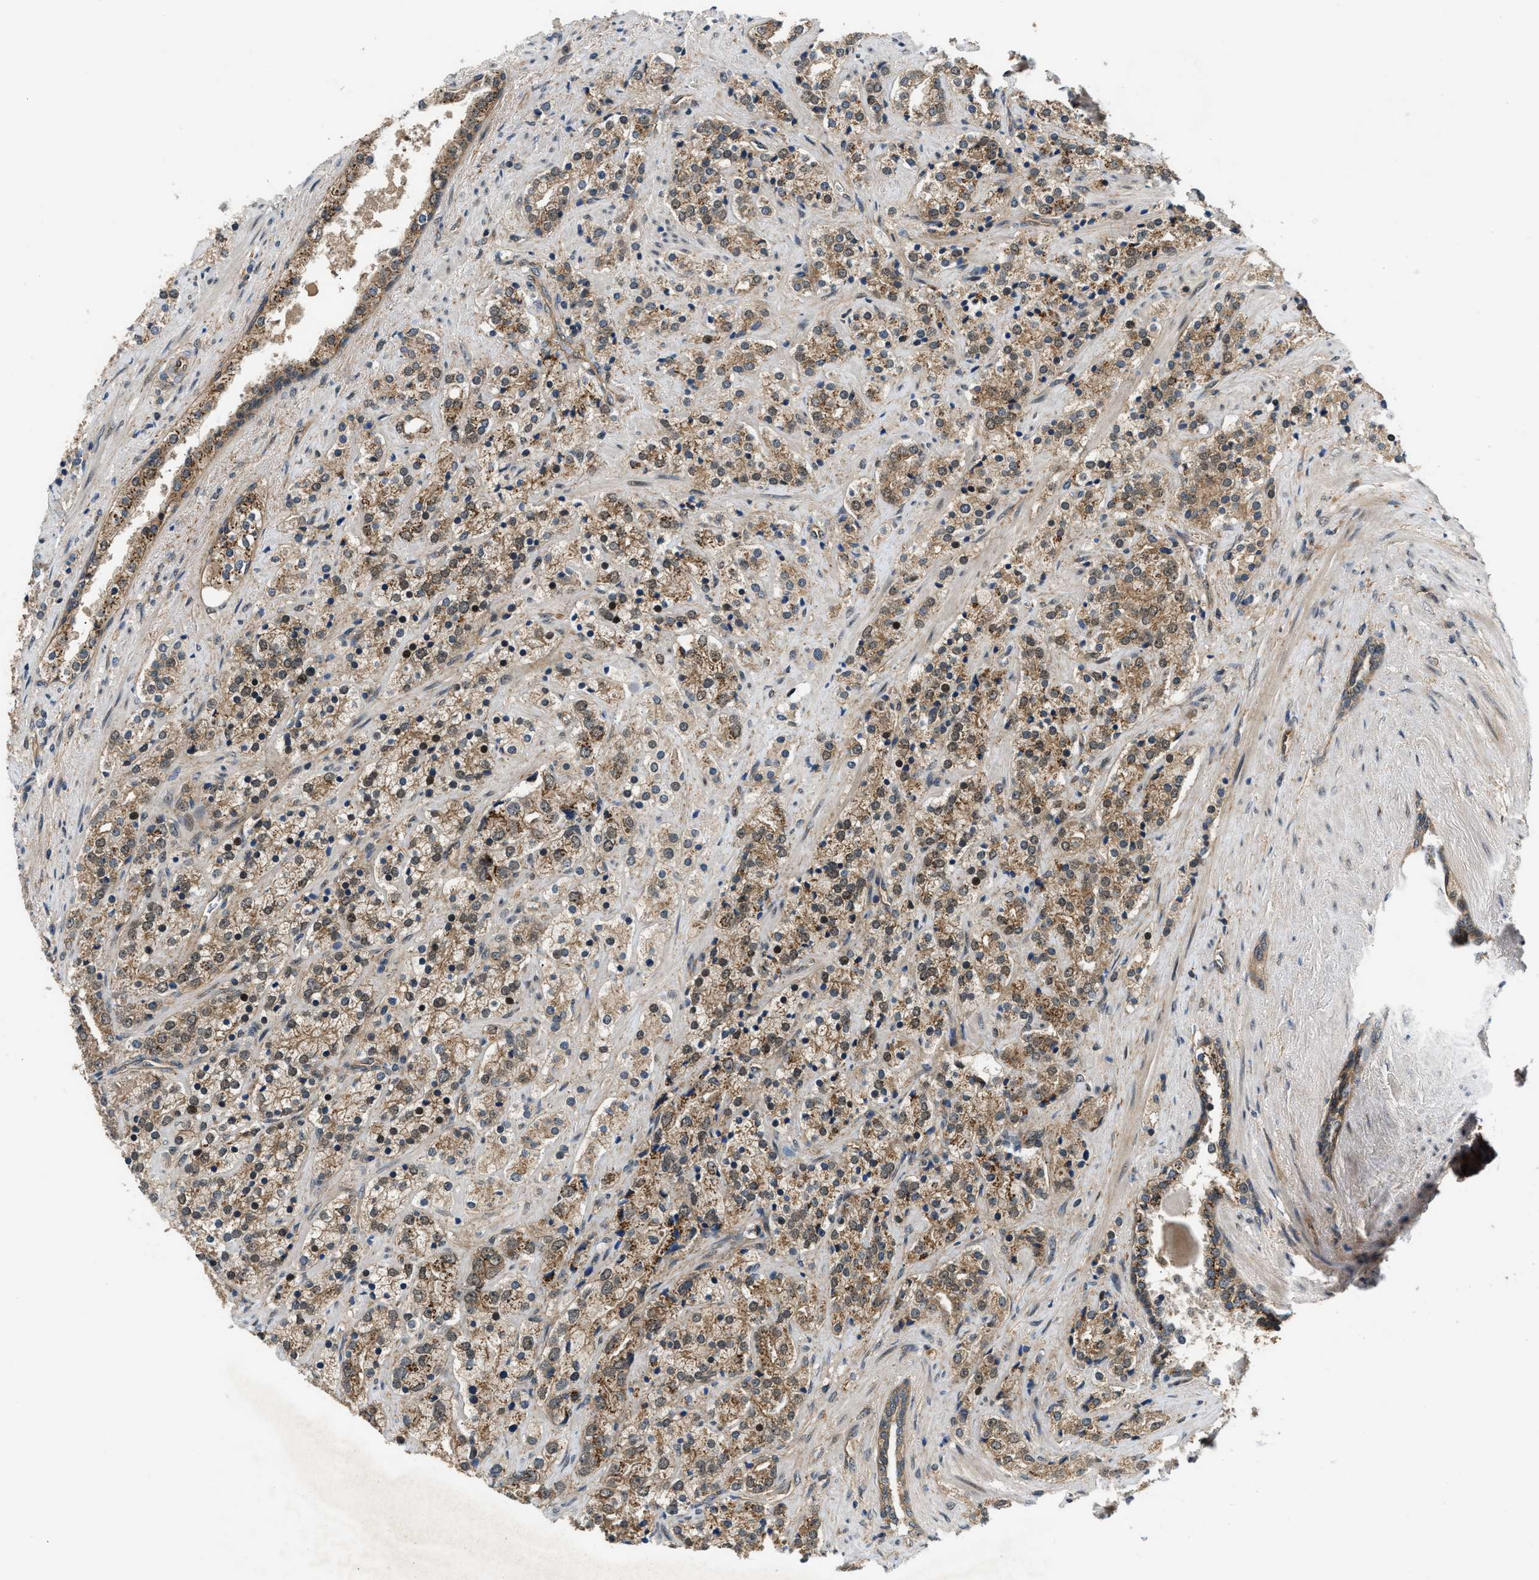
{"staining": {"intensity": "moderate", "quantity": ">75%", "location": "cytoplasmic/membranous"}, "tissue": "prostate cancer", "cell_type": "Tumor cells", "image_type": "cancer", "snomed": [{"axis": "morphology", "description": "Adenocarcinoma, High grade"}, {"axis": "topography", "description": "Prostate"}], "caption": "This photomicrograph displays immunohistochemistry staining of human prostate cancer, with medium moderate cytoplasmic/membranous positivity in about >75% of tumor cells.", "gene": "COPS2", "patient": {"sex": "male", "age": 71}}